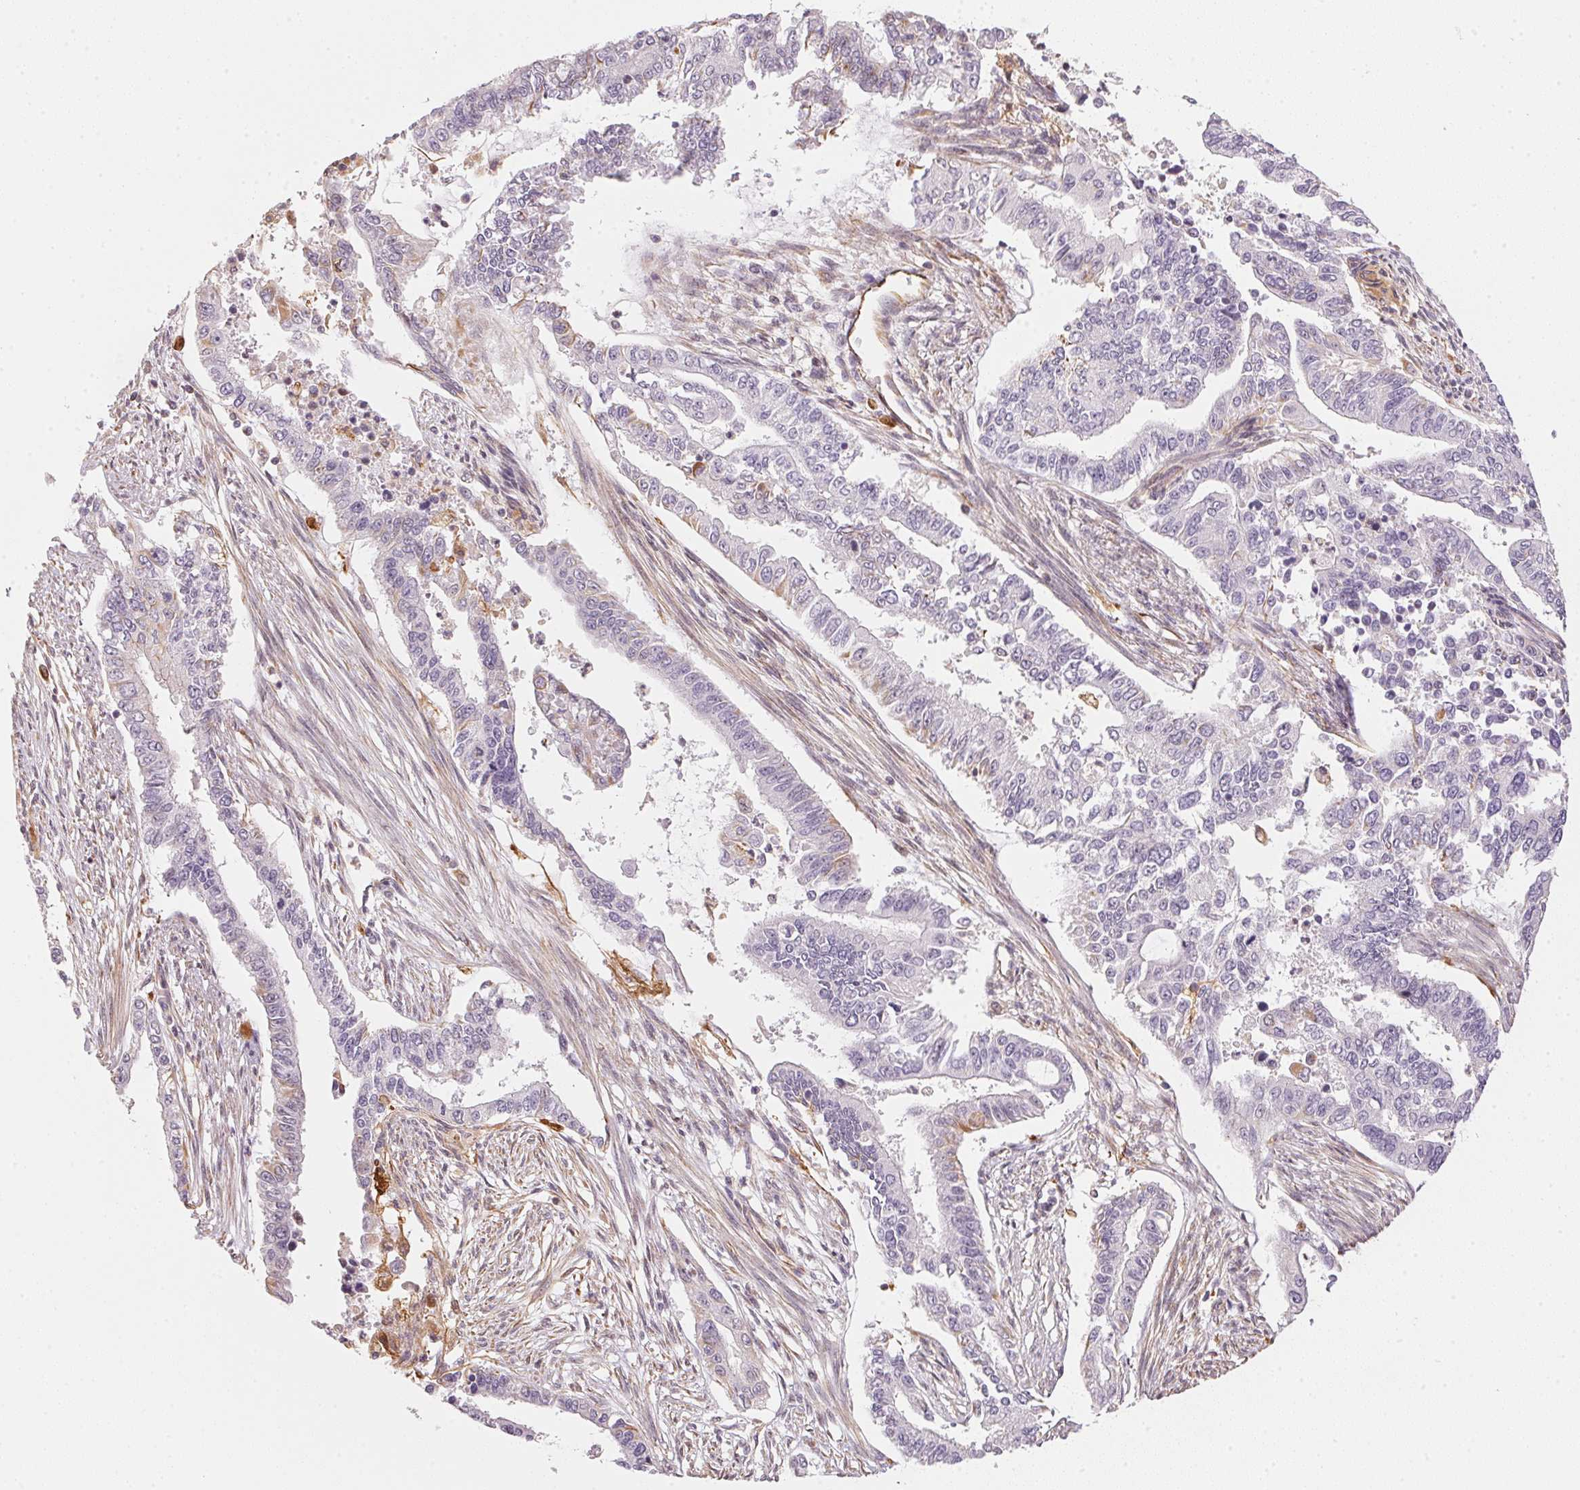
{"staining": {"intensity": "negative", "quantity": "none", "location": "none"}, "tissue": "endometrial cancer", "cell_type": "Tumor cells", "image_type": "cancer", "snomed": [{"axis": "morphology", "description": "Adenocarcinoma, NOS"}, {"axis": "topography", "description": "Uterus"}], "caption": "High magnification brightfield microscopy of endometrial cancer stained with DAB (brown) and counterstained with hematoxylin (blue): tumor cells show no significant expression.", "gene": "FOXR2", "patient": {"sex": "female", "age": 59}}